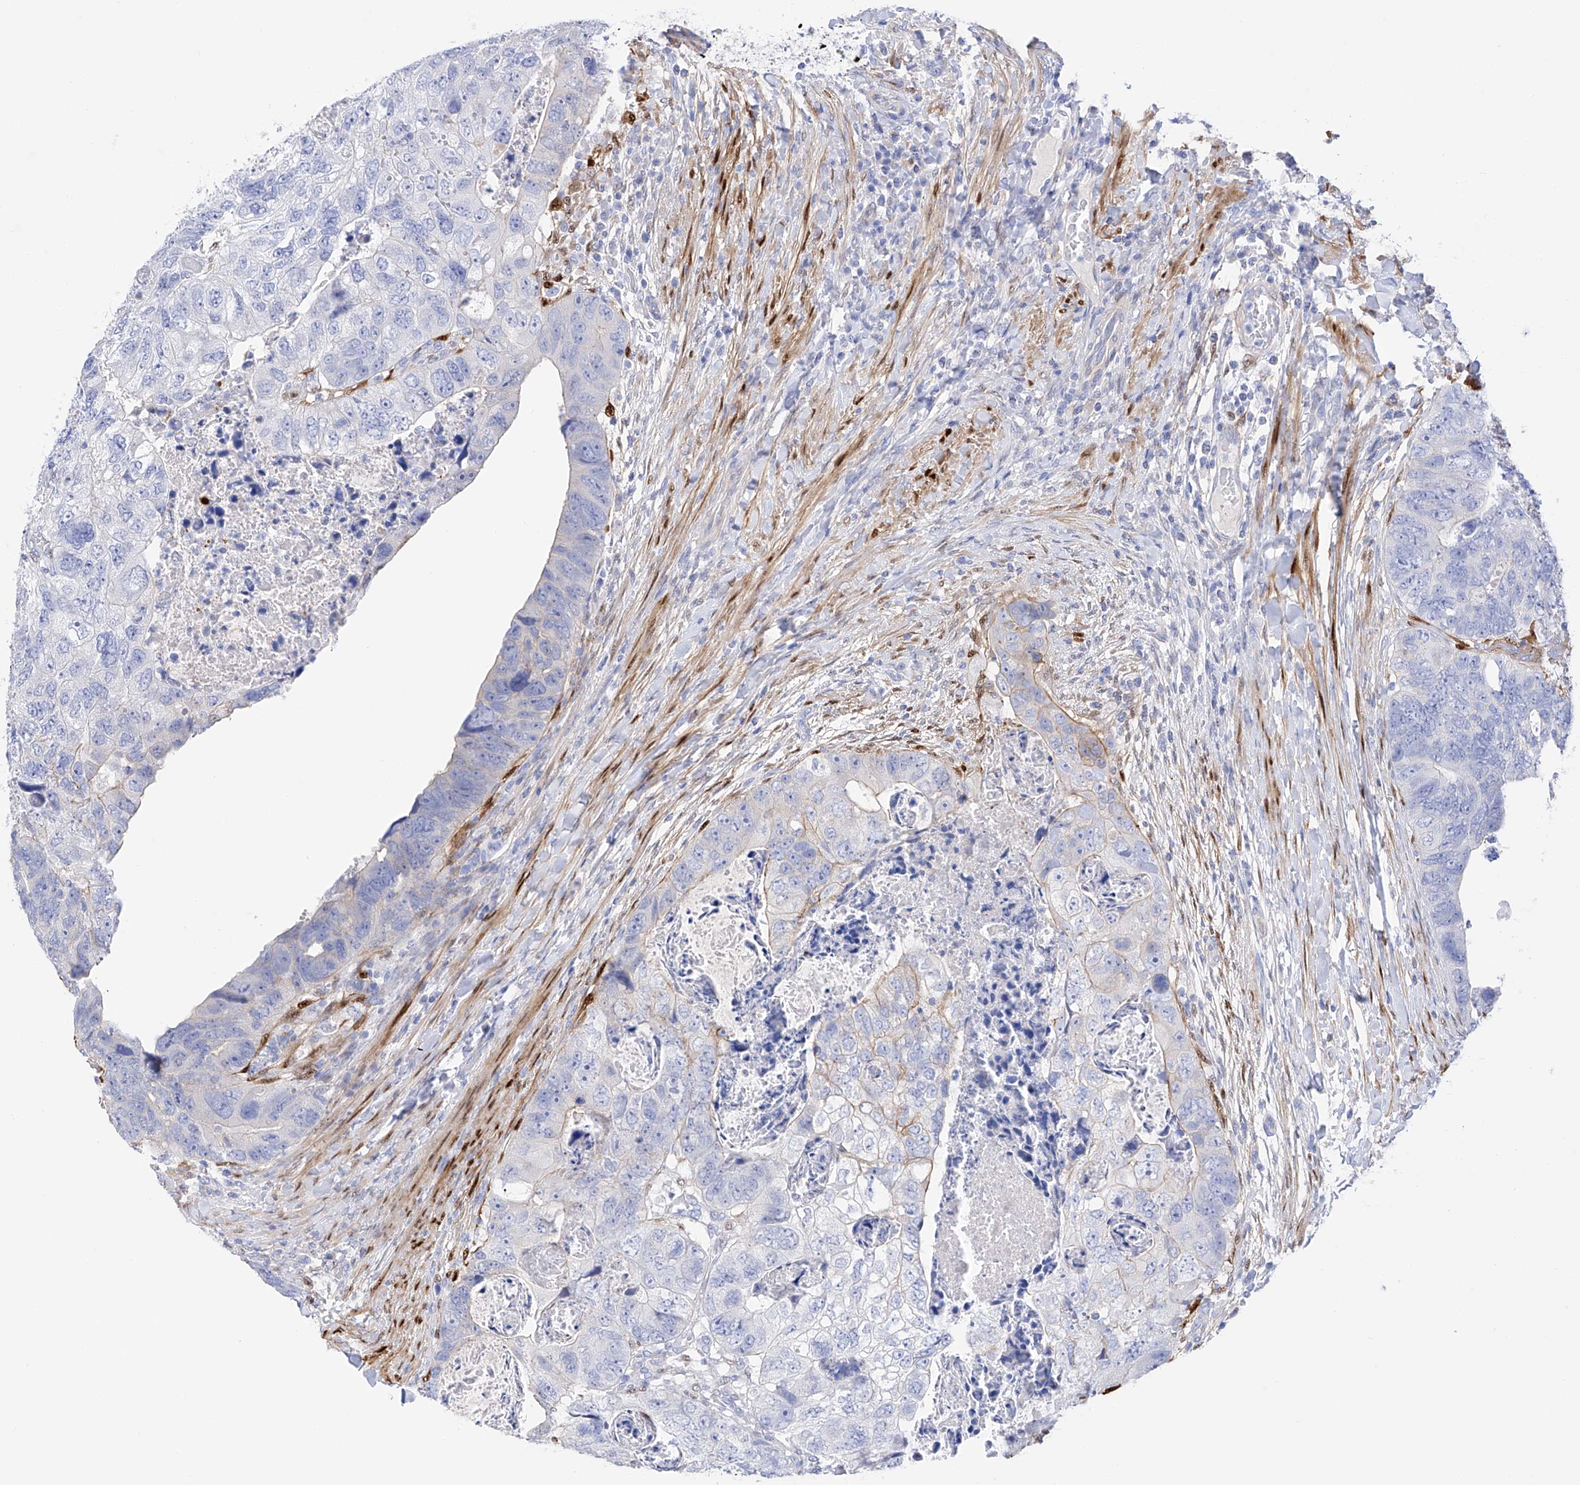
{"staining": {"intensity": "weak", "quantity": "<25%", "location": "cytoplasmic/membranous"}, "tissue": "colorectal cancer", "cell_type": "Tumor cells", "image_type": "cancer", "snomed": [{"axis": "morphology", "description": "Adenocarcinoma, NOS"}, {"axis": "topography", "description": "Rectum"}], "caption": "Adenocarcinoma (colorectal) was stained to show a protein in brown. There is no significant staining in tumor cells. Brightfield microscopy of IHC stained with DAB (brown) and hematoxylin (blue), captured at high magnification.", "gene": "TRPC7", "patient": {"sex": "male", "age": 59}}